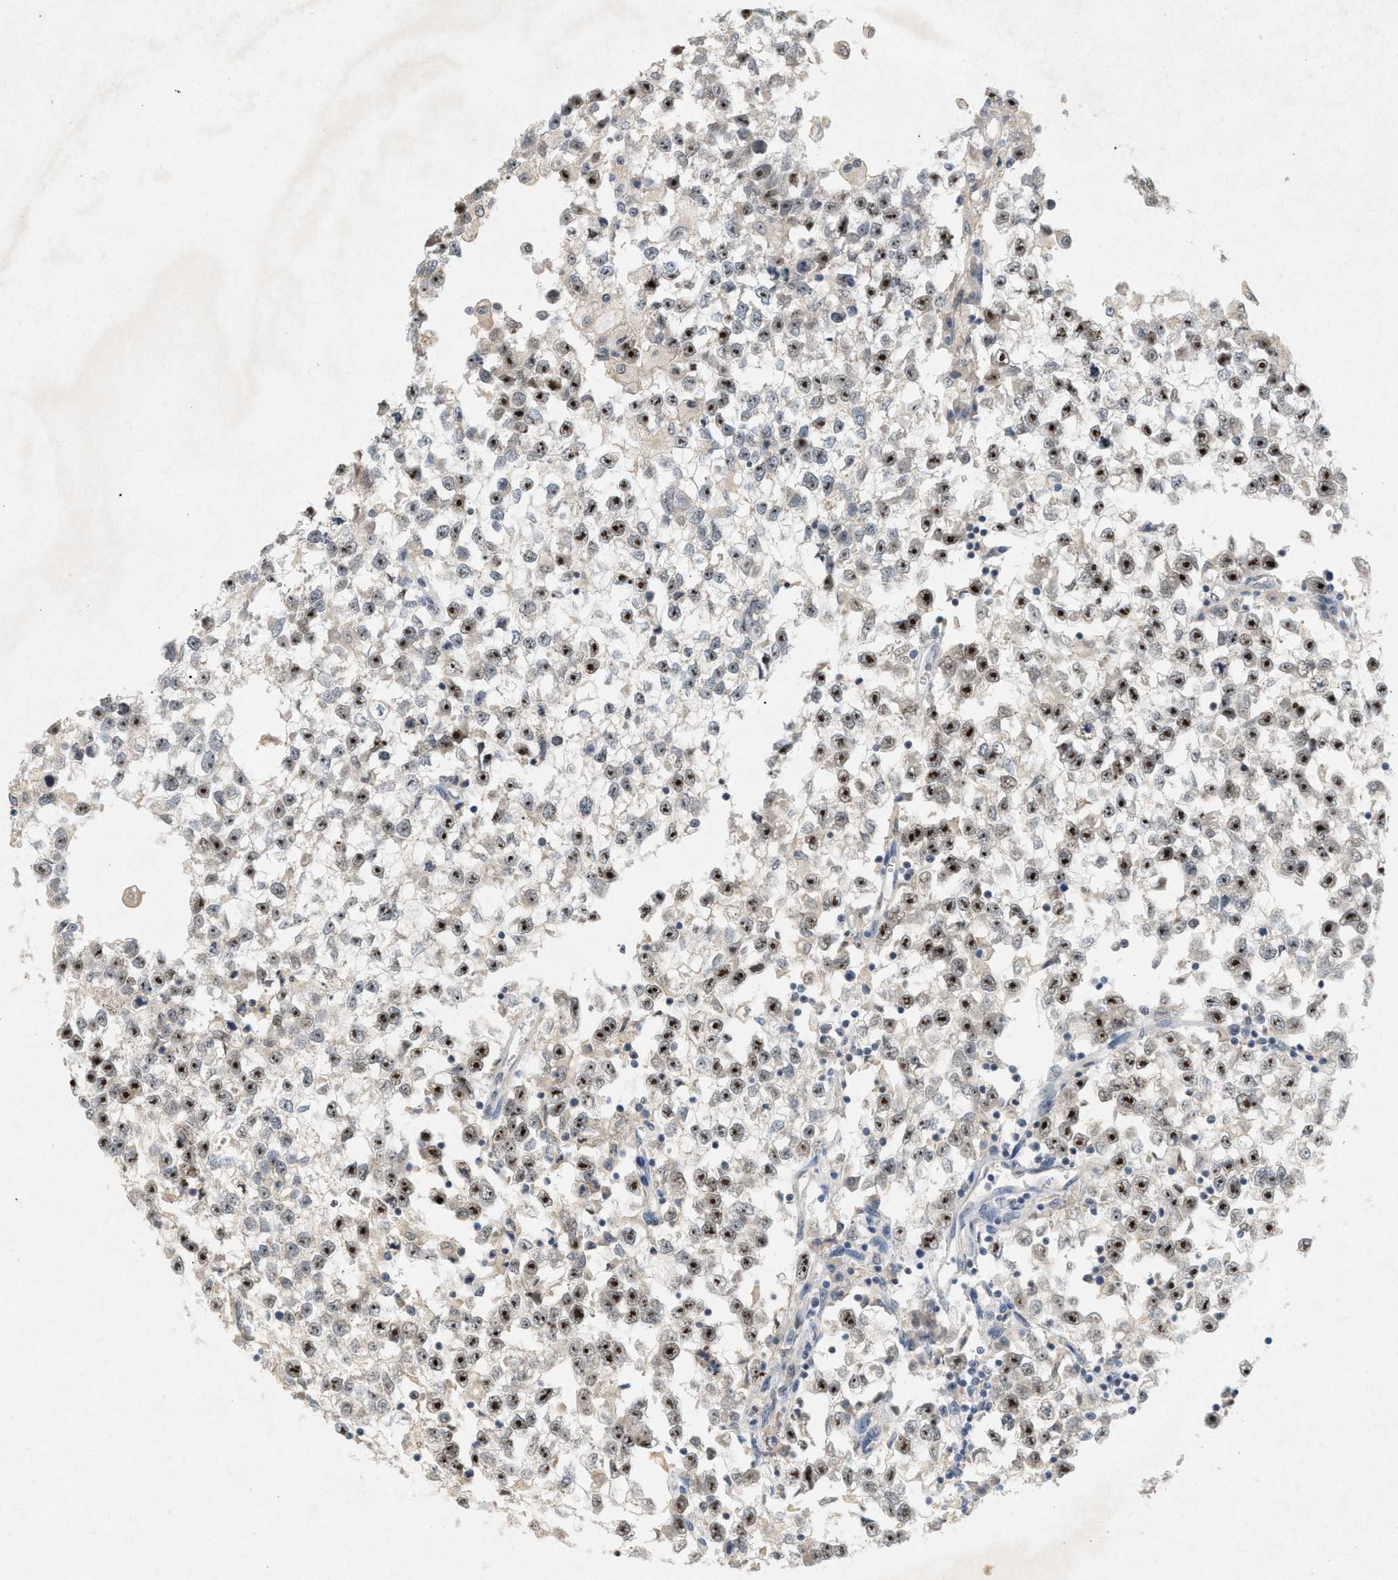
{"staining": {"intensity": "strong", "quantity": ">75%", "location": "nuclear"}, "tissue": "testis cancer", "cell_type": "Tumor cells", "image_type": "cancer", "snomed": [{"axis": "morphology", "description": "Seminoma, NOS"}, {"axis": "morphology", "description": "Carcinoma, Embryonal, NOS"}, {"axis": "topography", "description": "Testis"}], "caption": "Human seminoma (testis) stained with a brown dye shows strong nuclear positive staining in approximately >75% of tumor cells.", "gene": "DCAF7", "patient": {"sex": "male", "age": 51}}